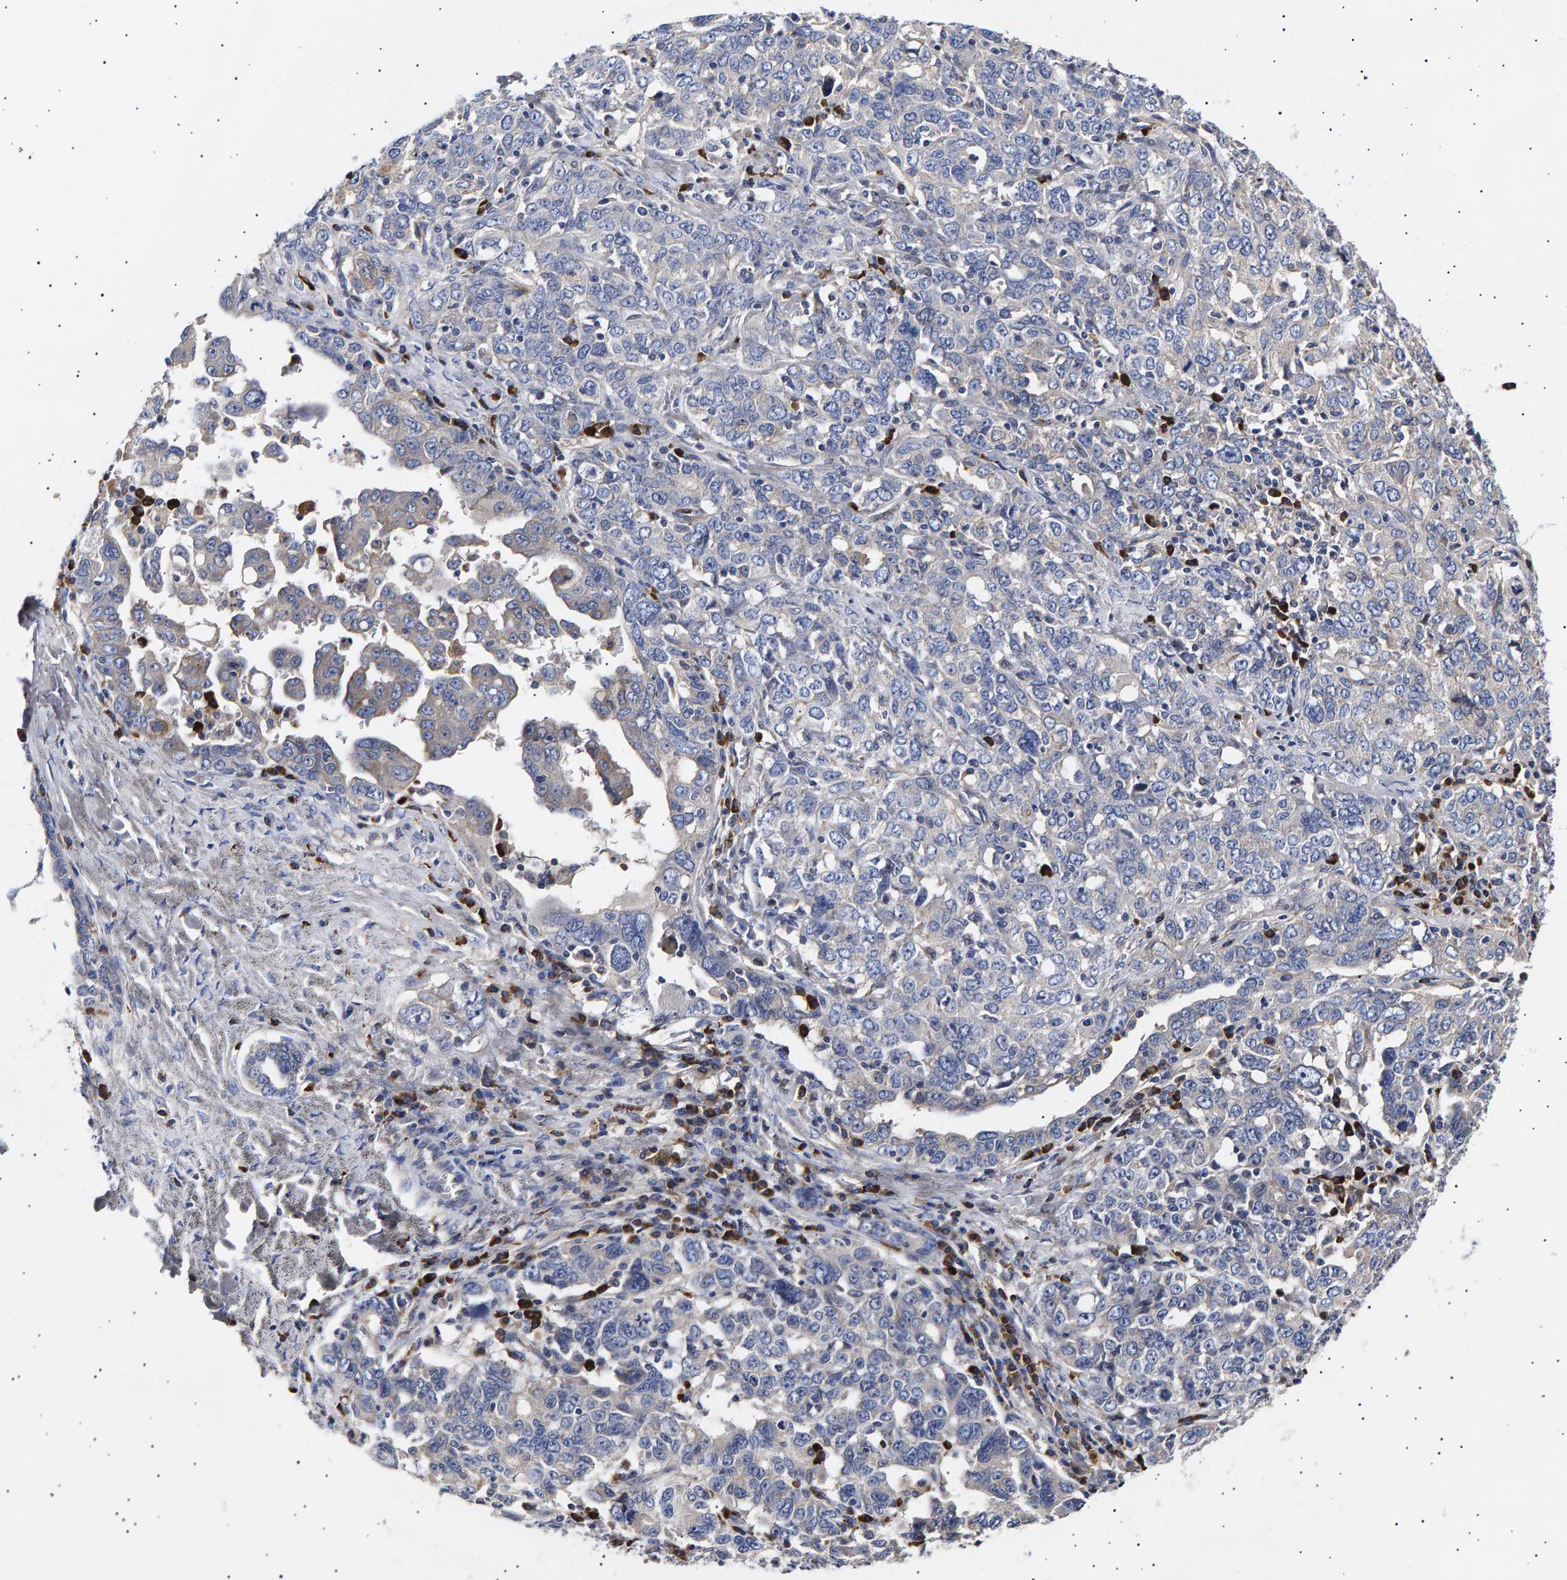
{"staining": {"intensity": "negative", "quantity": "none", "location": "none"}, "tissue": "ovarian cancer", "cell_type": "Tumor cells", "image_type": "cancer", "snomed": [{"axis": "morphology", "description": "Carcinoma, endometroid"}, {"axis": "topography", "description": "Ovary"}], "caption": "IHC of human ovarian cancer (endometroid carcinoma) demonstrates no staining in tumor cells.", "gene": "ANKRD40", "patient": {"sex": "female", "age": 62}}